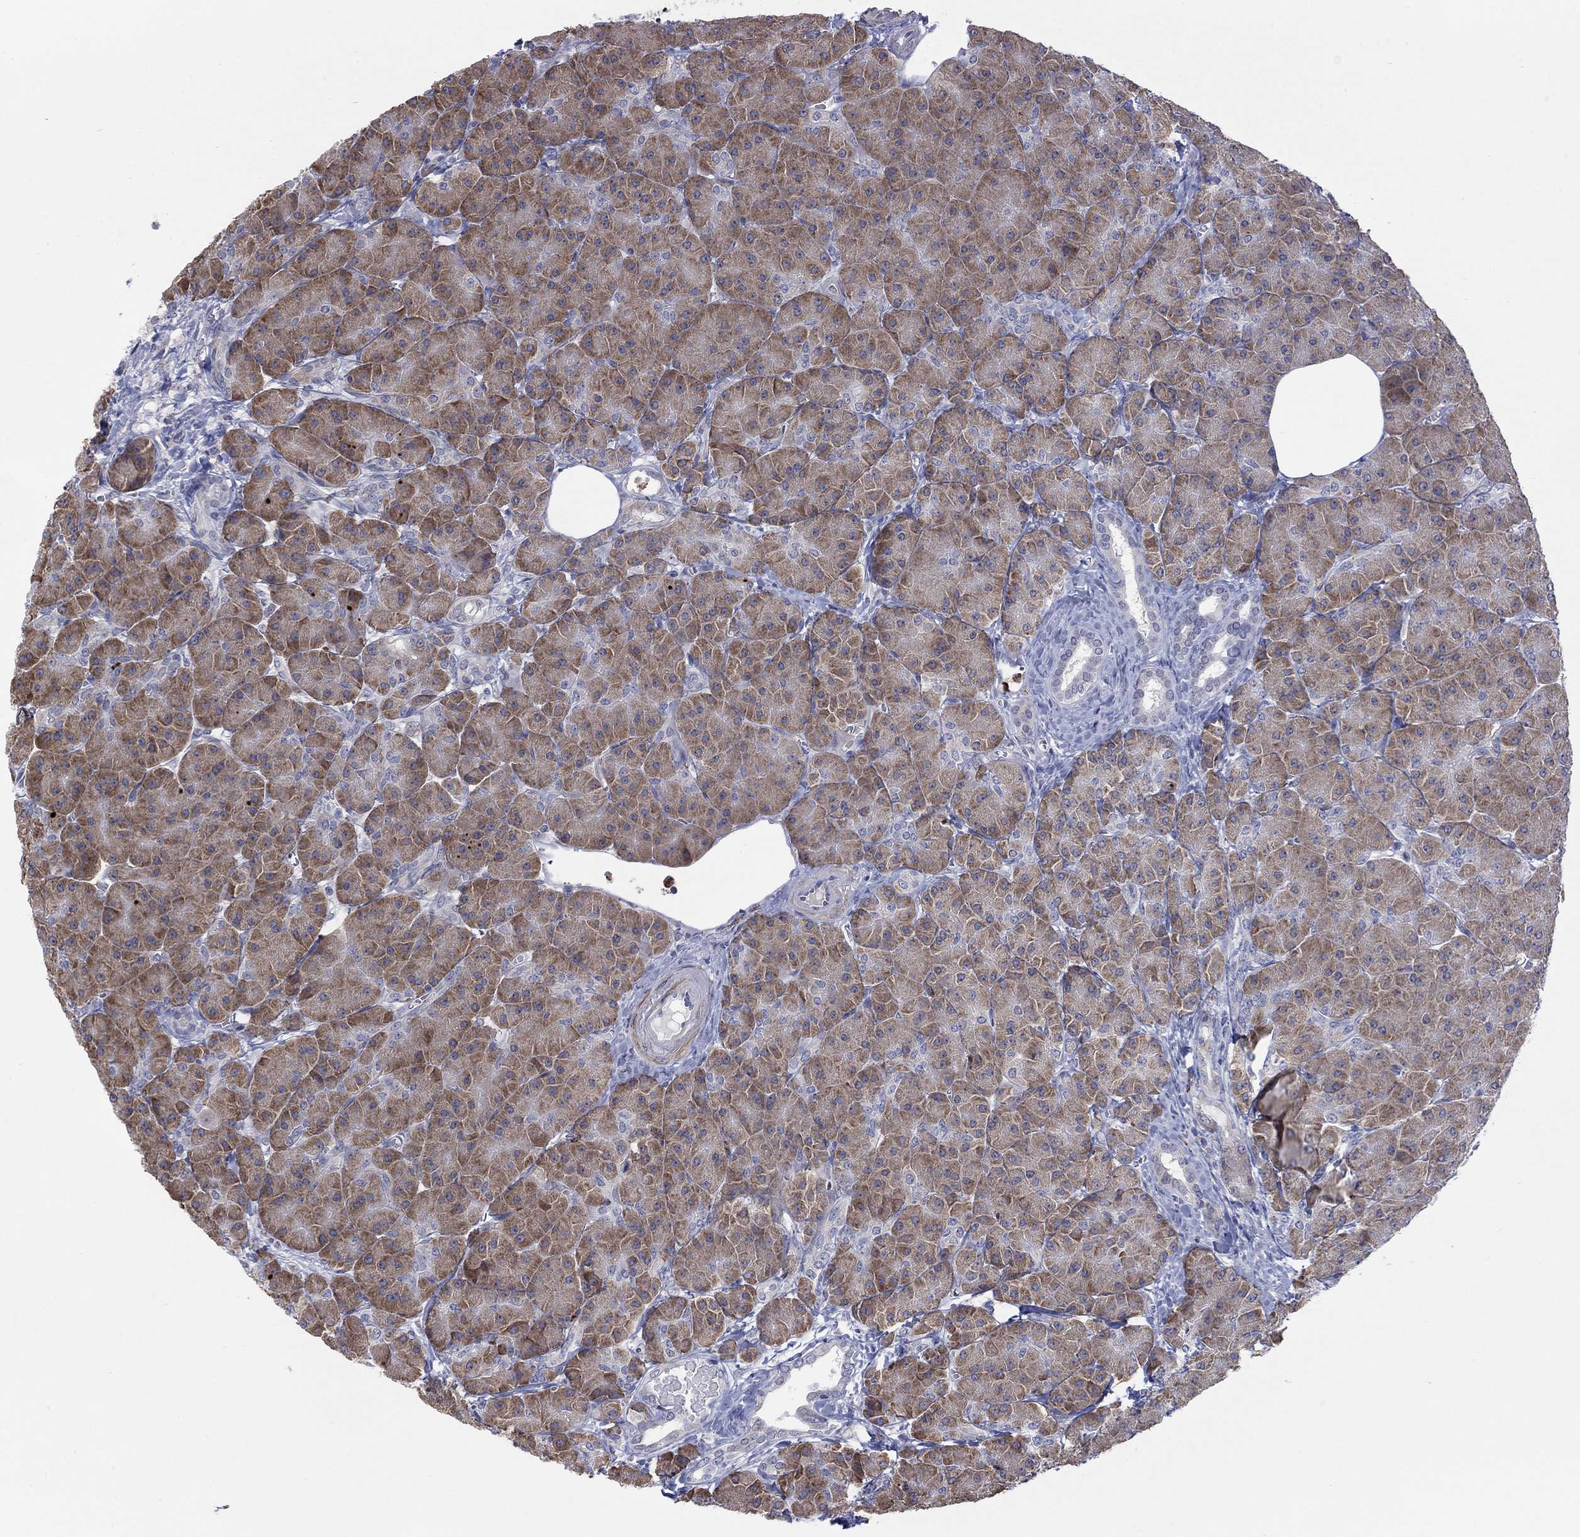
{"staining": {"intensity": "strong", "quantity": "25%-75%", "location": "cytoplasmic/membranous"}, "tissue": "pancreas", "cell_type": "Exocrine glandular cells", "image_type": "normal", "snomed": [{"axis": "morphology", "description": "Normal tissue, NOS"}, {"axis": "topography", "description": "Pancreas"}], "caption": "Human pancreas stained with a brown dye demonstrates strong cytoplasmic/membranous positive expression in about 25%-75% of exocrine glandular cells.", "gene": "MTRFR", "patient": {"sex": "male", "age": 61}}